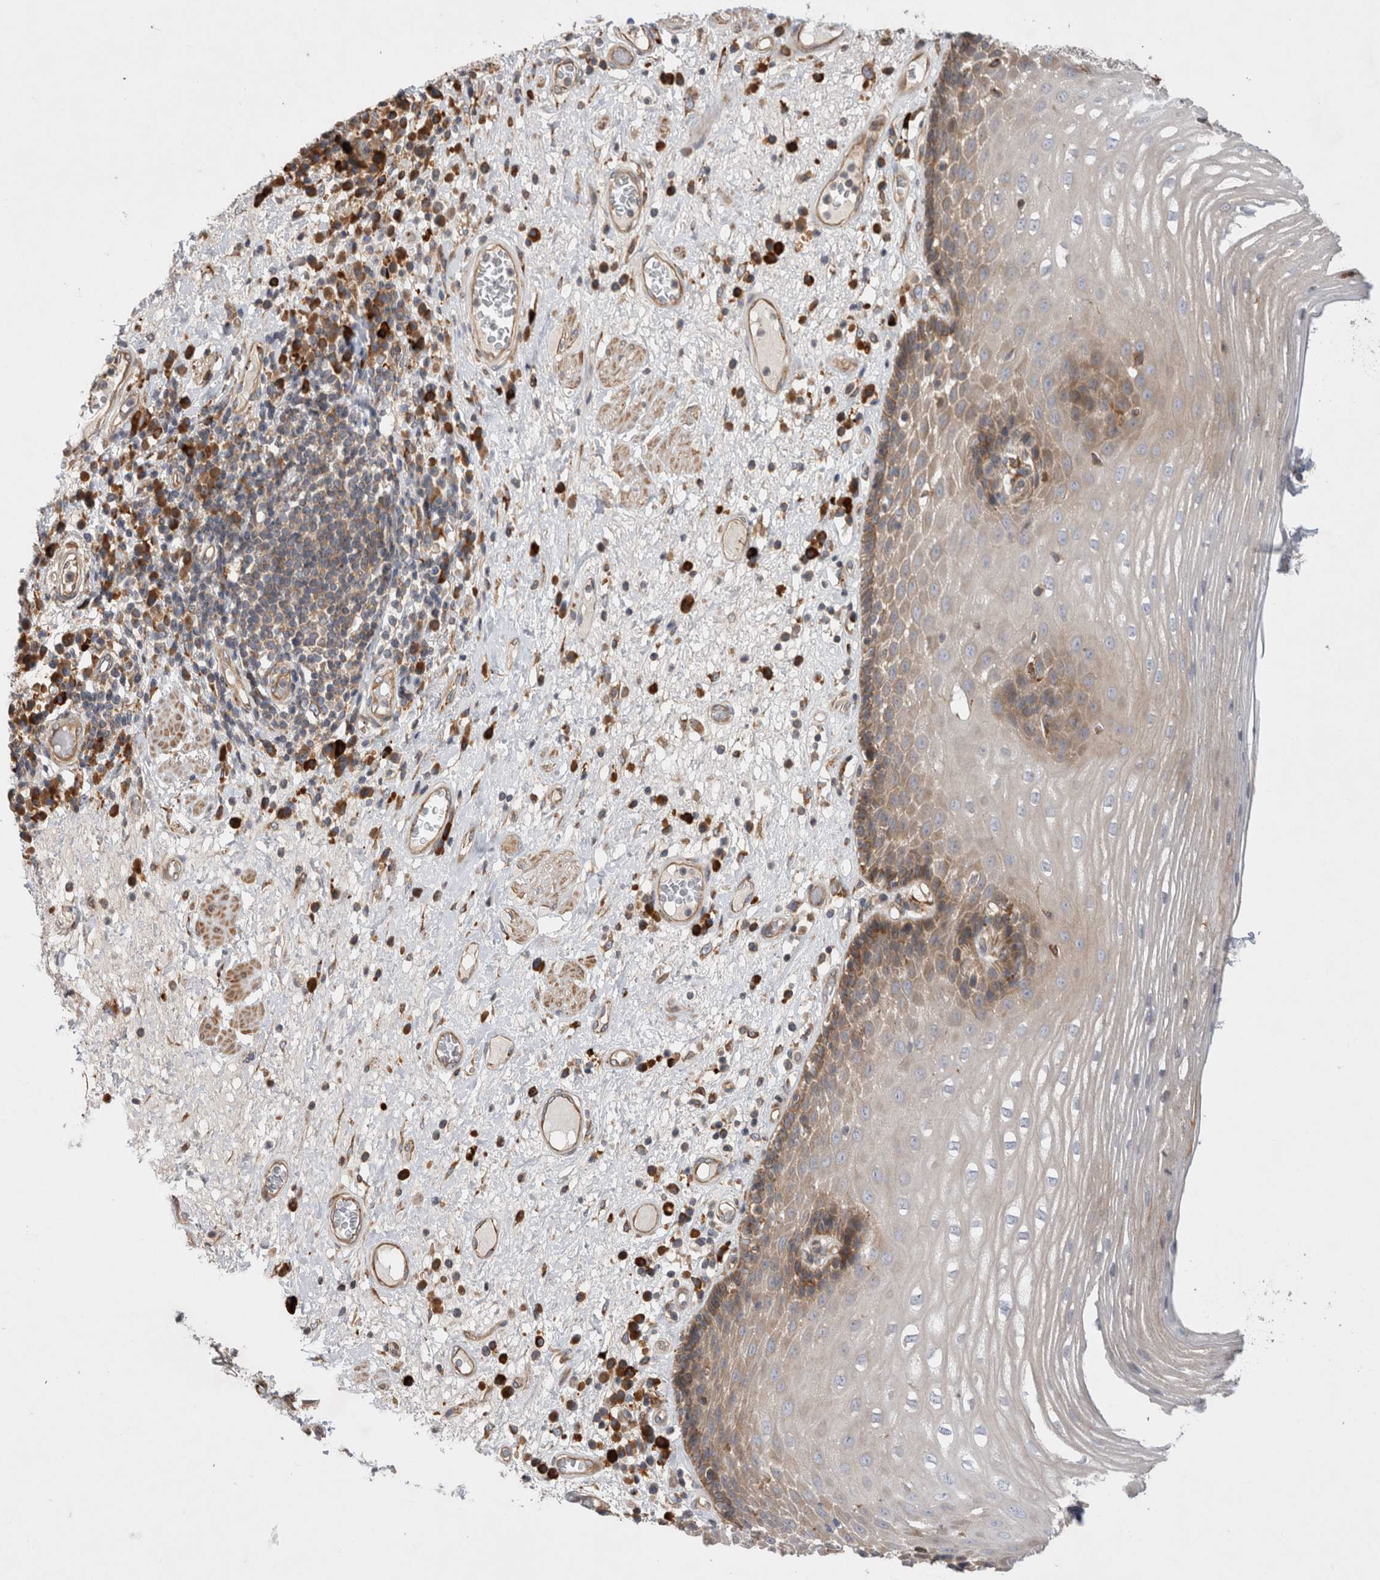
{"staining": {"intensity": "moderate", "quantity": "25%-75%", "location": "cytoplasmic/membranous"}, "tissue": "esophagus", "cell_type": "Squamous epithelial cells", "image_type": "normal", "snomed": [{"axis": "morphology", "description": "Normal tissue, NOS"}, {"axis": "morphology", "description": "Adenocarcinoma, NOS"}, {"axis": "topography", "description": "Esophagus"}], "caption": "There is medium levels of moderate cytoplasmic/membranous expression in squamous epithelial cells of unremarkable esophagus, as demonstrated by immunohistochemical staining (brown color).", "gene": "PDCD10", "patient": {"sex": "male", "age": 62}}